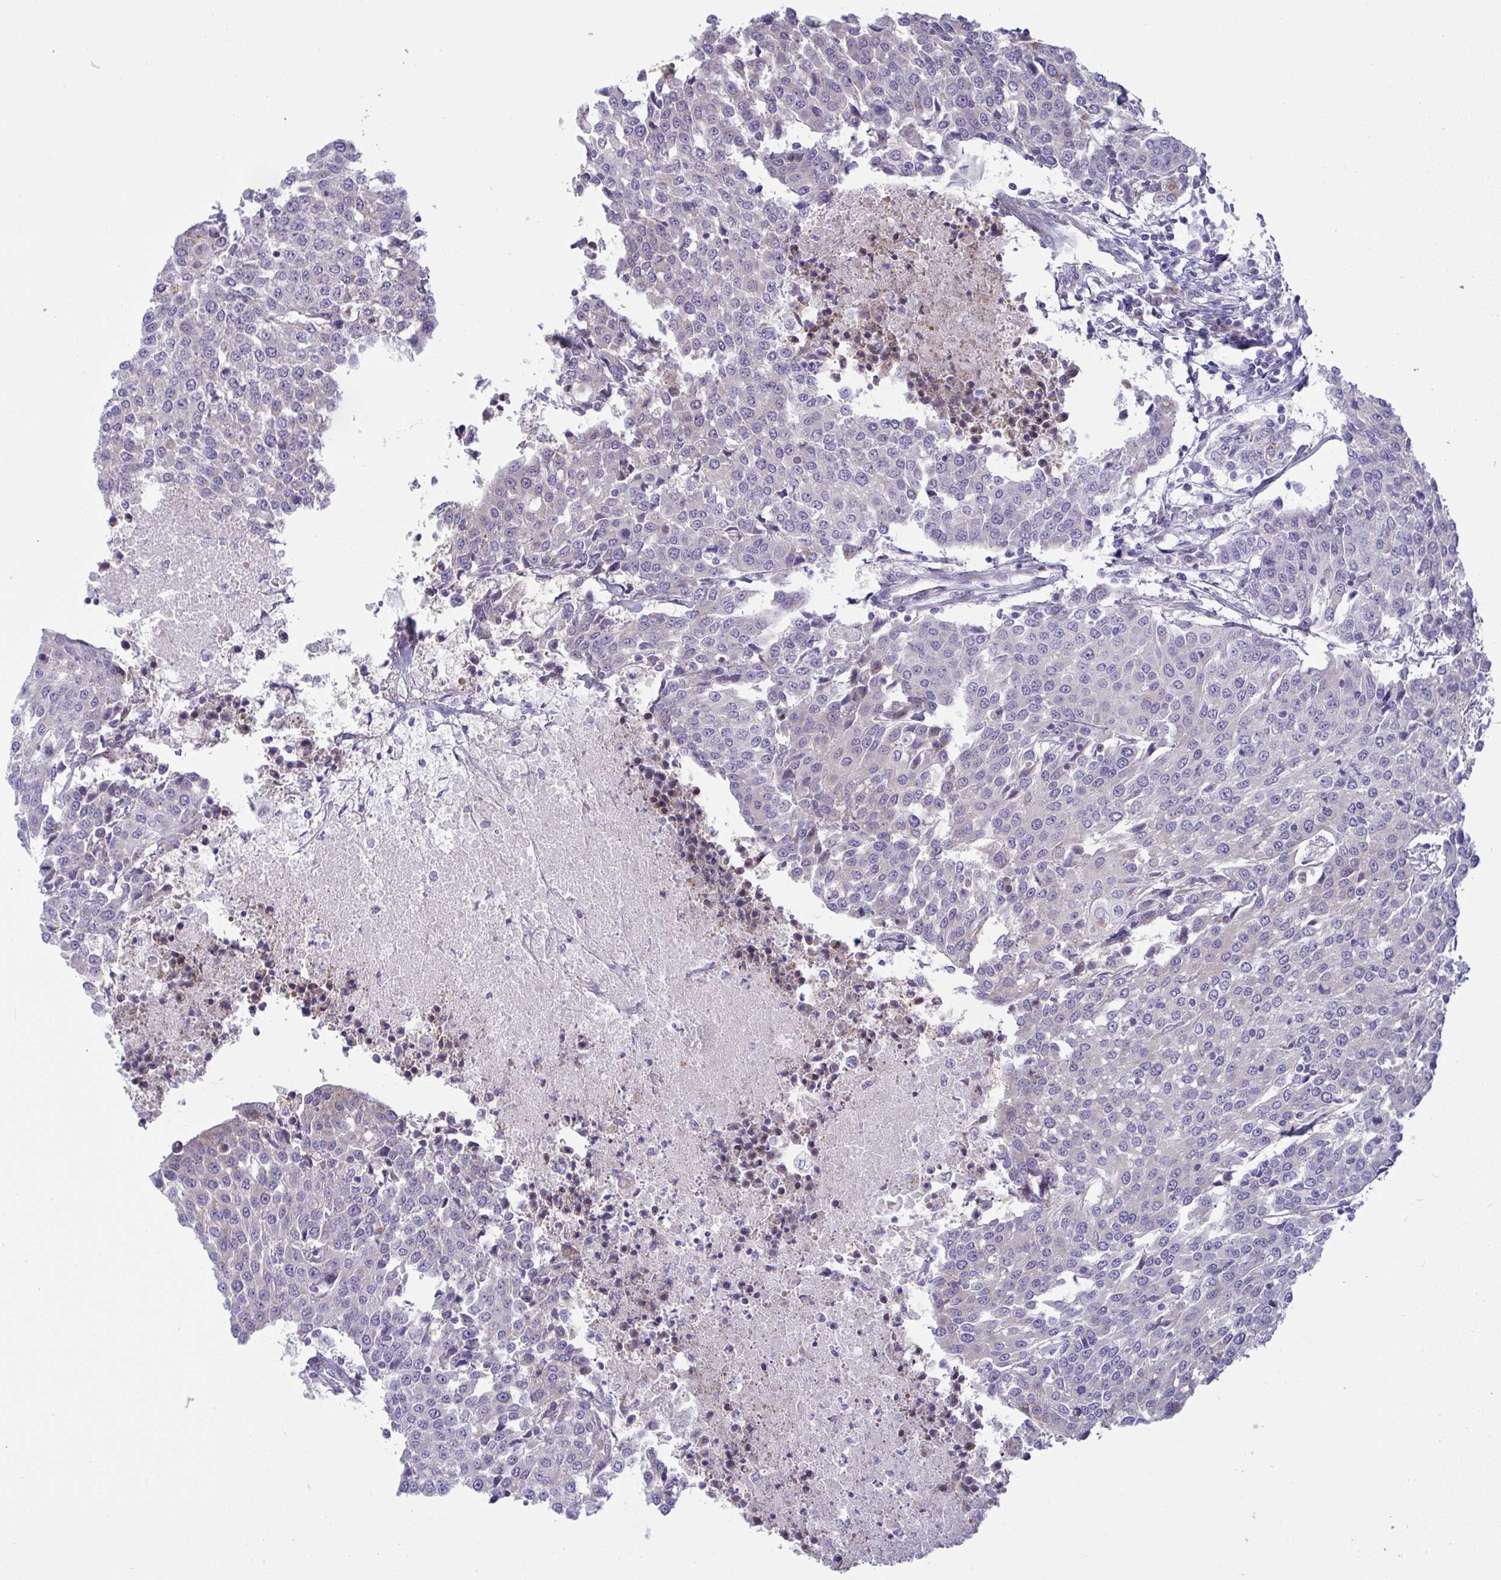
{"staining": {"intensity": "negative", "quantity": "none", "location": "none"}, "tissue": "urothelial cancer", "cell_type": "Tumor cells", "image_type": "cancer", "snomed": [{"axis": "morphology", "description": "Urothelial carcinoma, High grade"}, {"axis": "topography", "description": "Urinary bladder"}], "caption": "Urothelial cancer stained for a protein using immunohistochemistry (IHC) displays no positivity tumor cells.", "gene": "NTN1", "patient": {"sex": "female", "age": 85}}